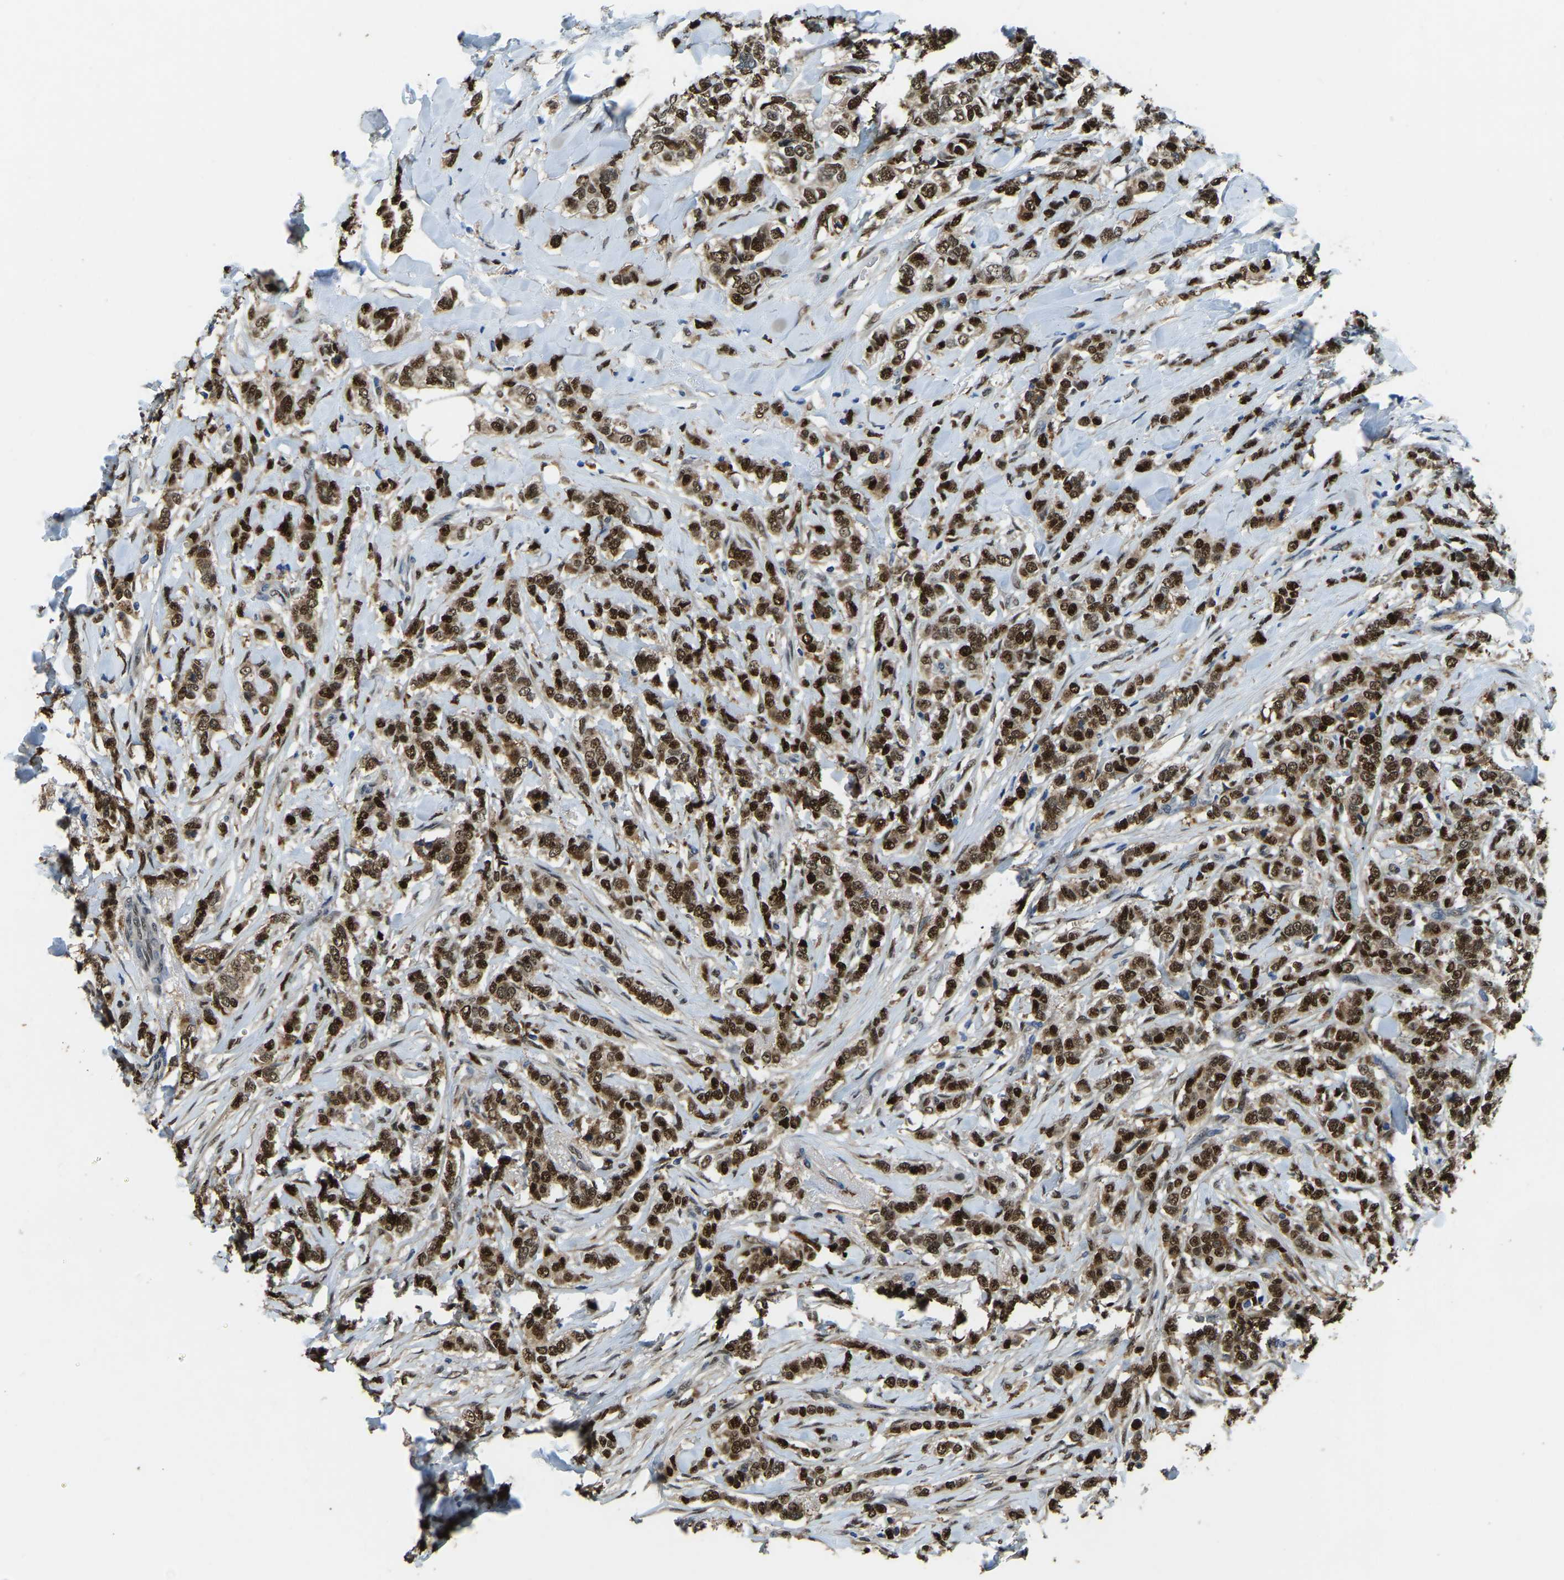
{"staining": {"intensity": "strong", "quantity": ">75%", "location": "cytoplasmic/membranous,nuclear"}, "tissue": "breast cancer", "cell_type": "Tumor cells", "image_type": "cancer", "snomed": [{"axis": "morphology", "description": "Lobular carcinoma"}, {"axis": "topography", "description": "Skin"}, {"axis": "topography", "description": "Breast"}], "caption": "Immunohistochemical staining of breast cancer (lobular carcinoma) displays high levels of strong cytoplasmic/membranous and nuclear protein positivity in about >75% of tumor cells.", "gene": "NANS", "patient": {"sex": "female", "age": 46}}